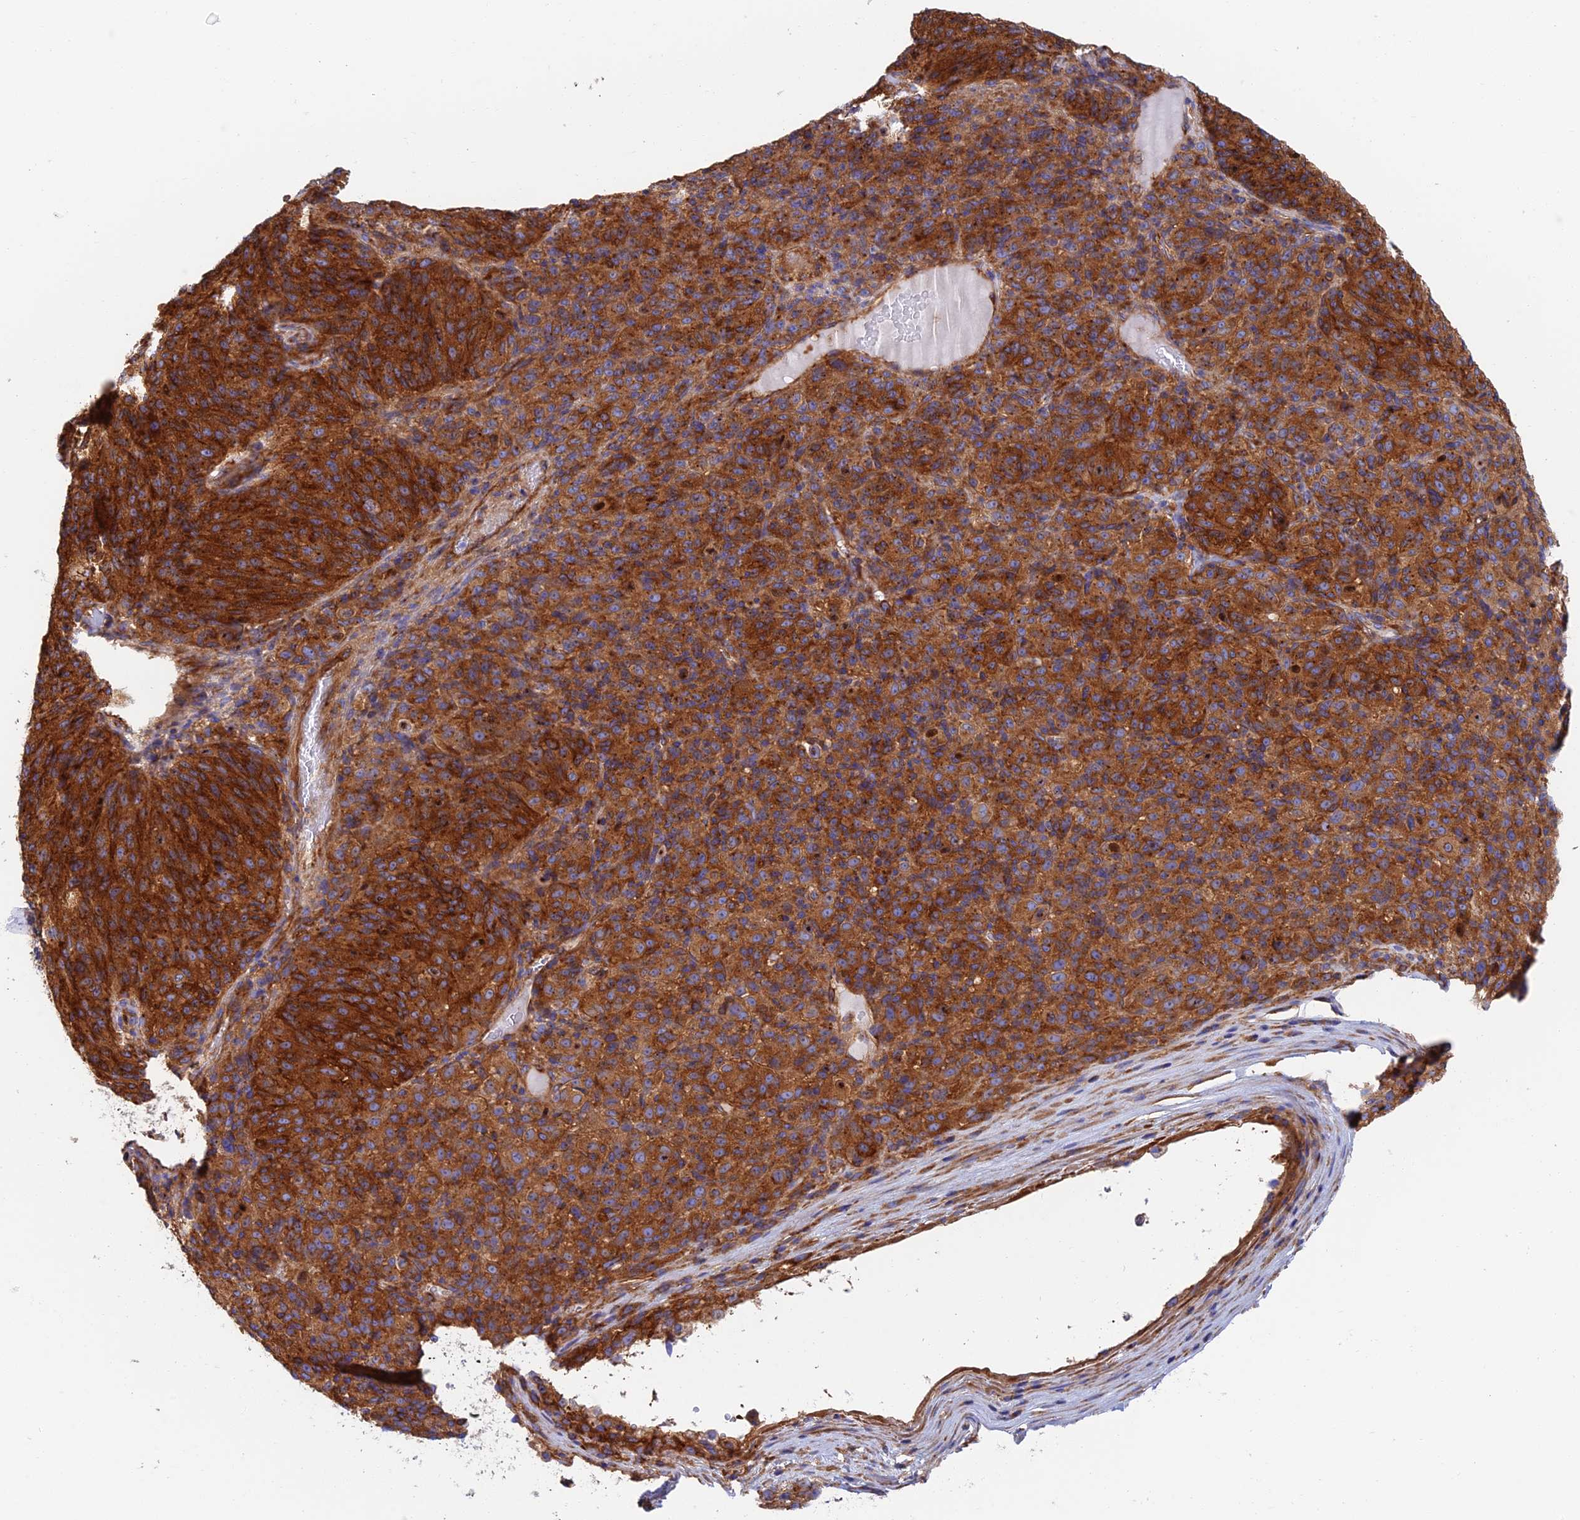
{"staining": {"intensity": "strong", "quantity": ">75%", "location": "cytoplasmic/membranous"}, "tissue": "melanoma", "cell_type": "Tumor cells", "image_type": "cancer", "snomed": [{"axis": "morphology", "description": "Malignant melanoma, Metastatic site"}, {"axis": "topography", "description": "Brain"}], "caption": "High-power microscopy captured an immunohistochemistry (IHC) photomicrograph of malignant melanoma (metastatic site), revealing strong cytoplasmic/membranous positivity in about >75% of tumor cells.", "gene": "DCTN2", "patient": {"sex": "female", "age": 56}}